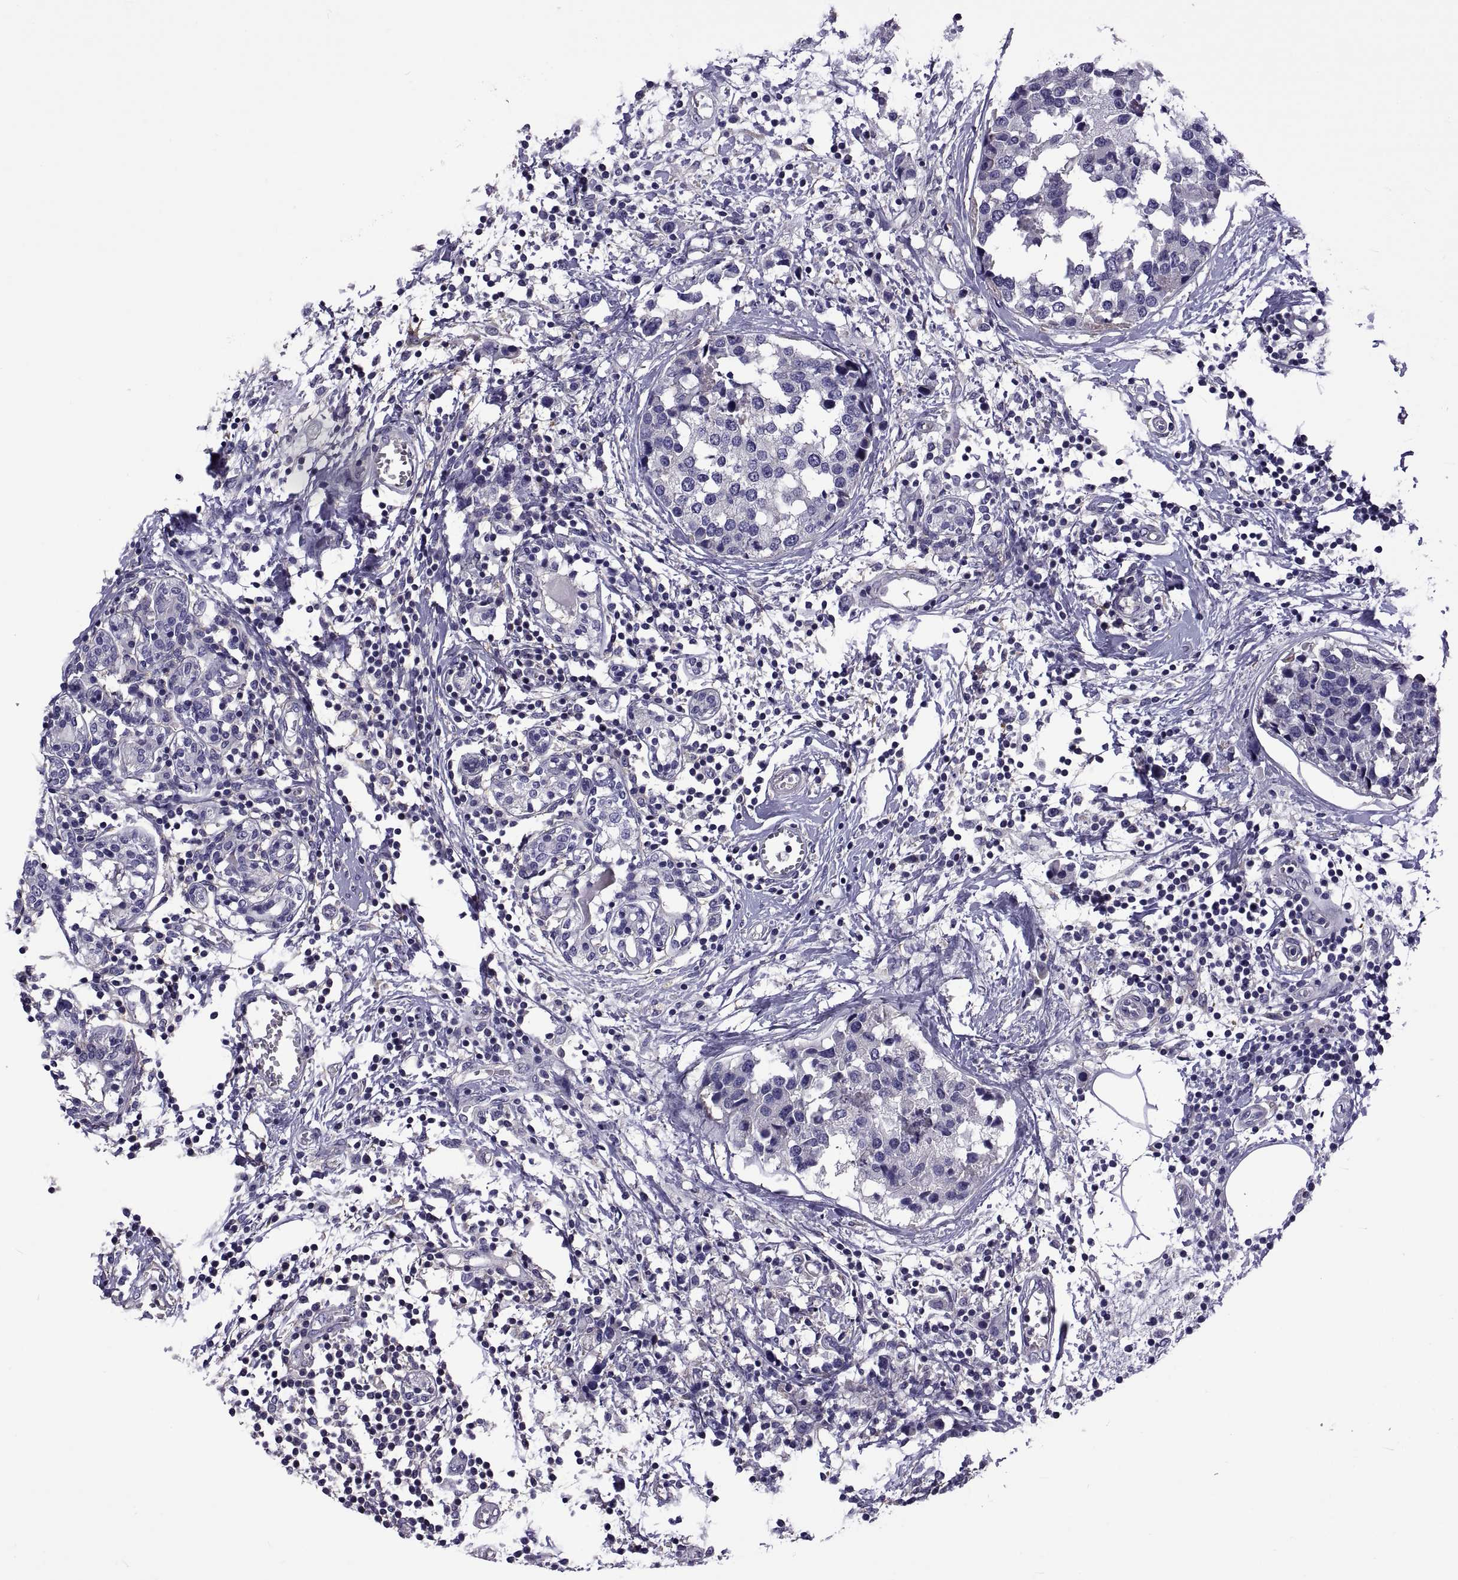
{"staining": {"intensity": "negative", "quantity": "none", "location": "none"}, "tissue": "breast cancer", "cell_type": "Tumor cells", "image_type": "cancer", "snomed": [{"axis": "morphology", "description": "Lobular carcinoma"}, {"axis": "topography", "description": "Breast"}], "caption": "Immunohistochemical staining of breast cancer (lobular carcinoma) demonstrates no significant positivity in tumor cells.", "gene": "TMC3", "patient": {"sex": "female", "age": 59}}